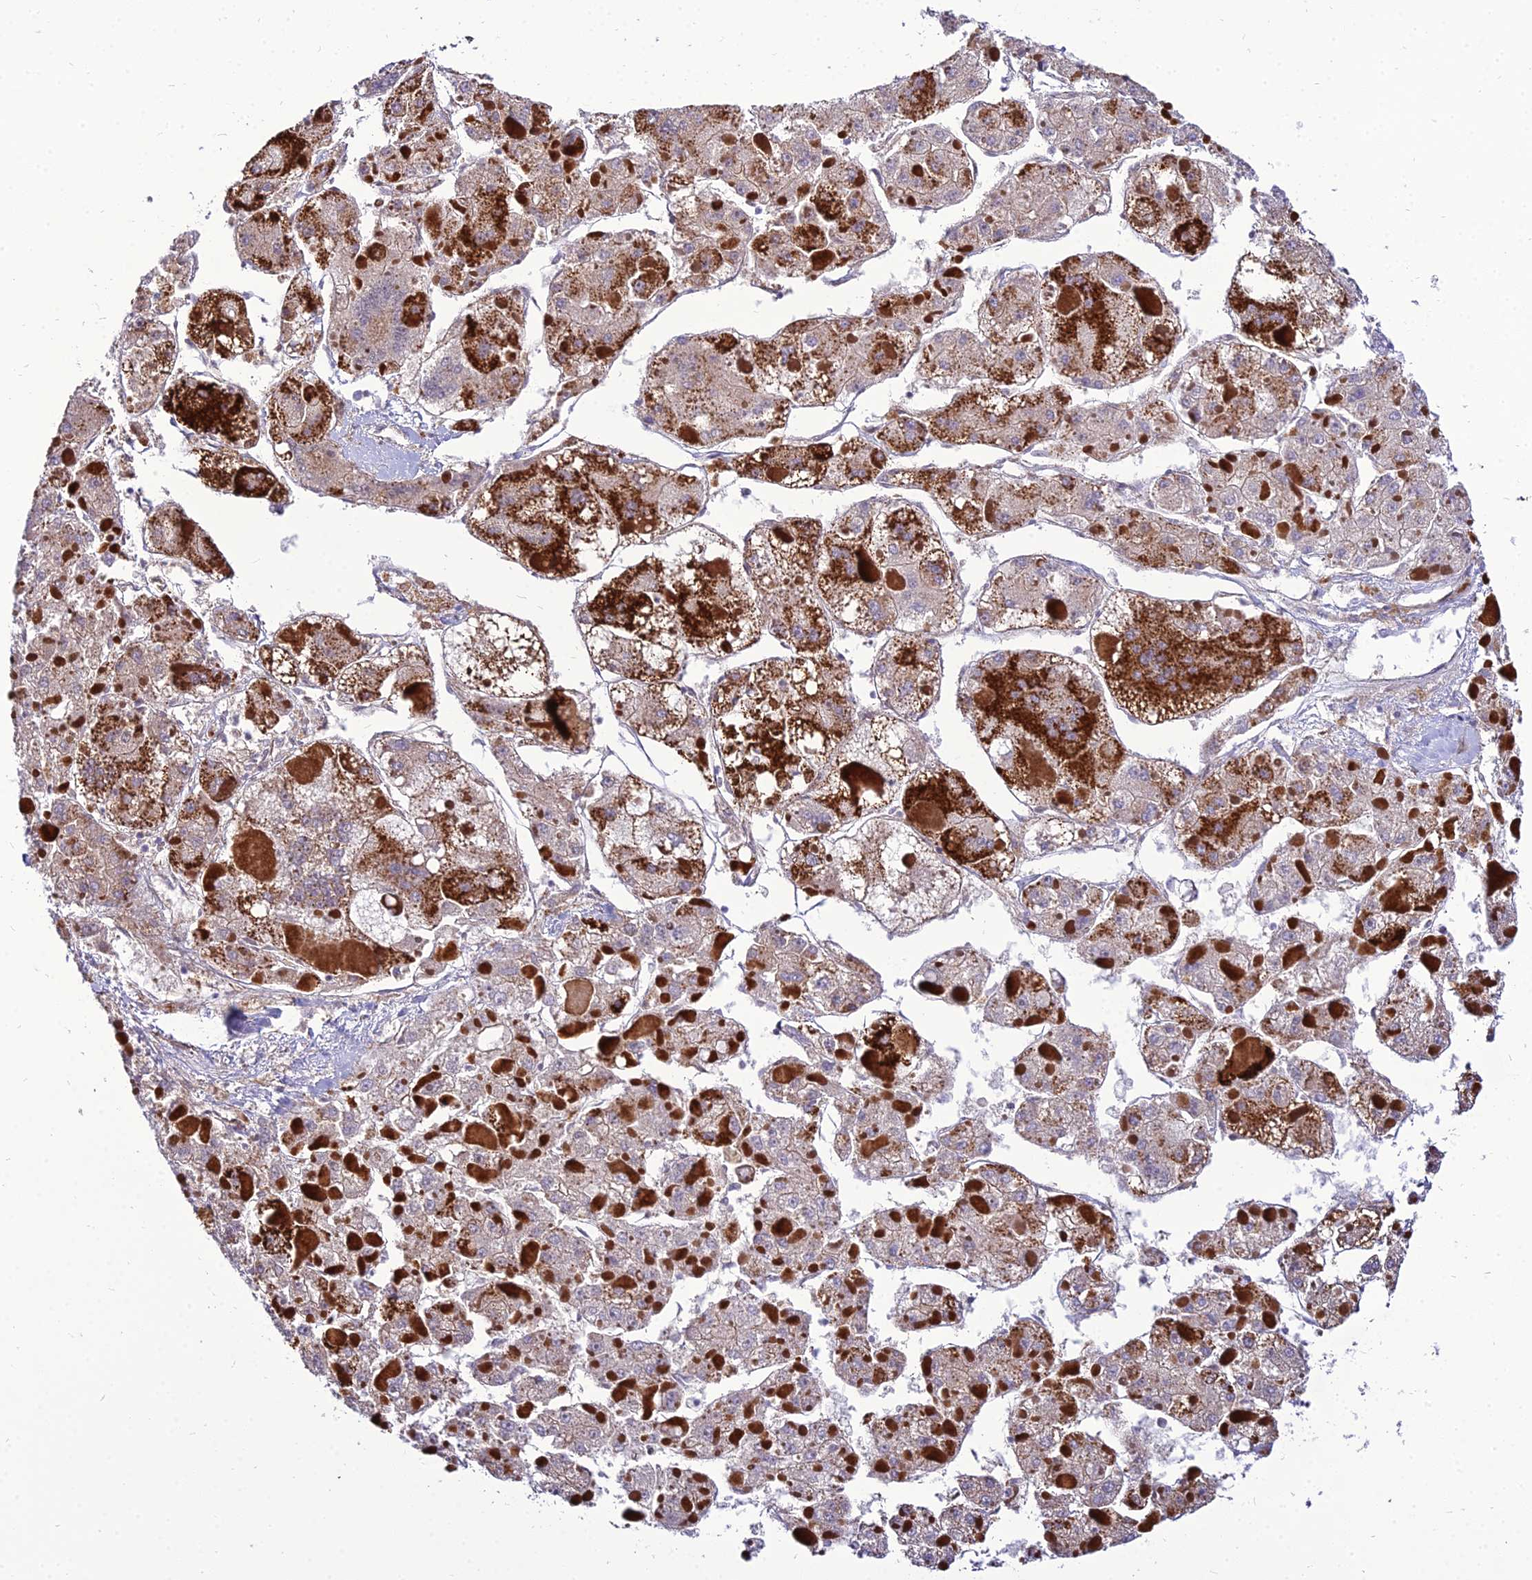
{"staining": {"intensity": "strong", "quantity": "25%-75%", "location": "cytoplasmic/membranous"}, "tissue": "liver cancer", "cell_type": "Tumor cells", "image_type": "cancer", "snomed": [{"axis": "morphology", "description": "Carcinoma, Hepatocellular, NOS"}, {"axis": "topography", "description": "Liver"}], "caption": "Human hepatocellular carcinoma (liver) stained with a protein marker displays strong staining in tumor cells.", "gene": "C6orf163", "patient": {"sex": "female", "age": 73}}